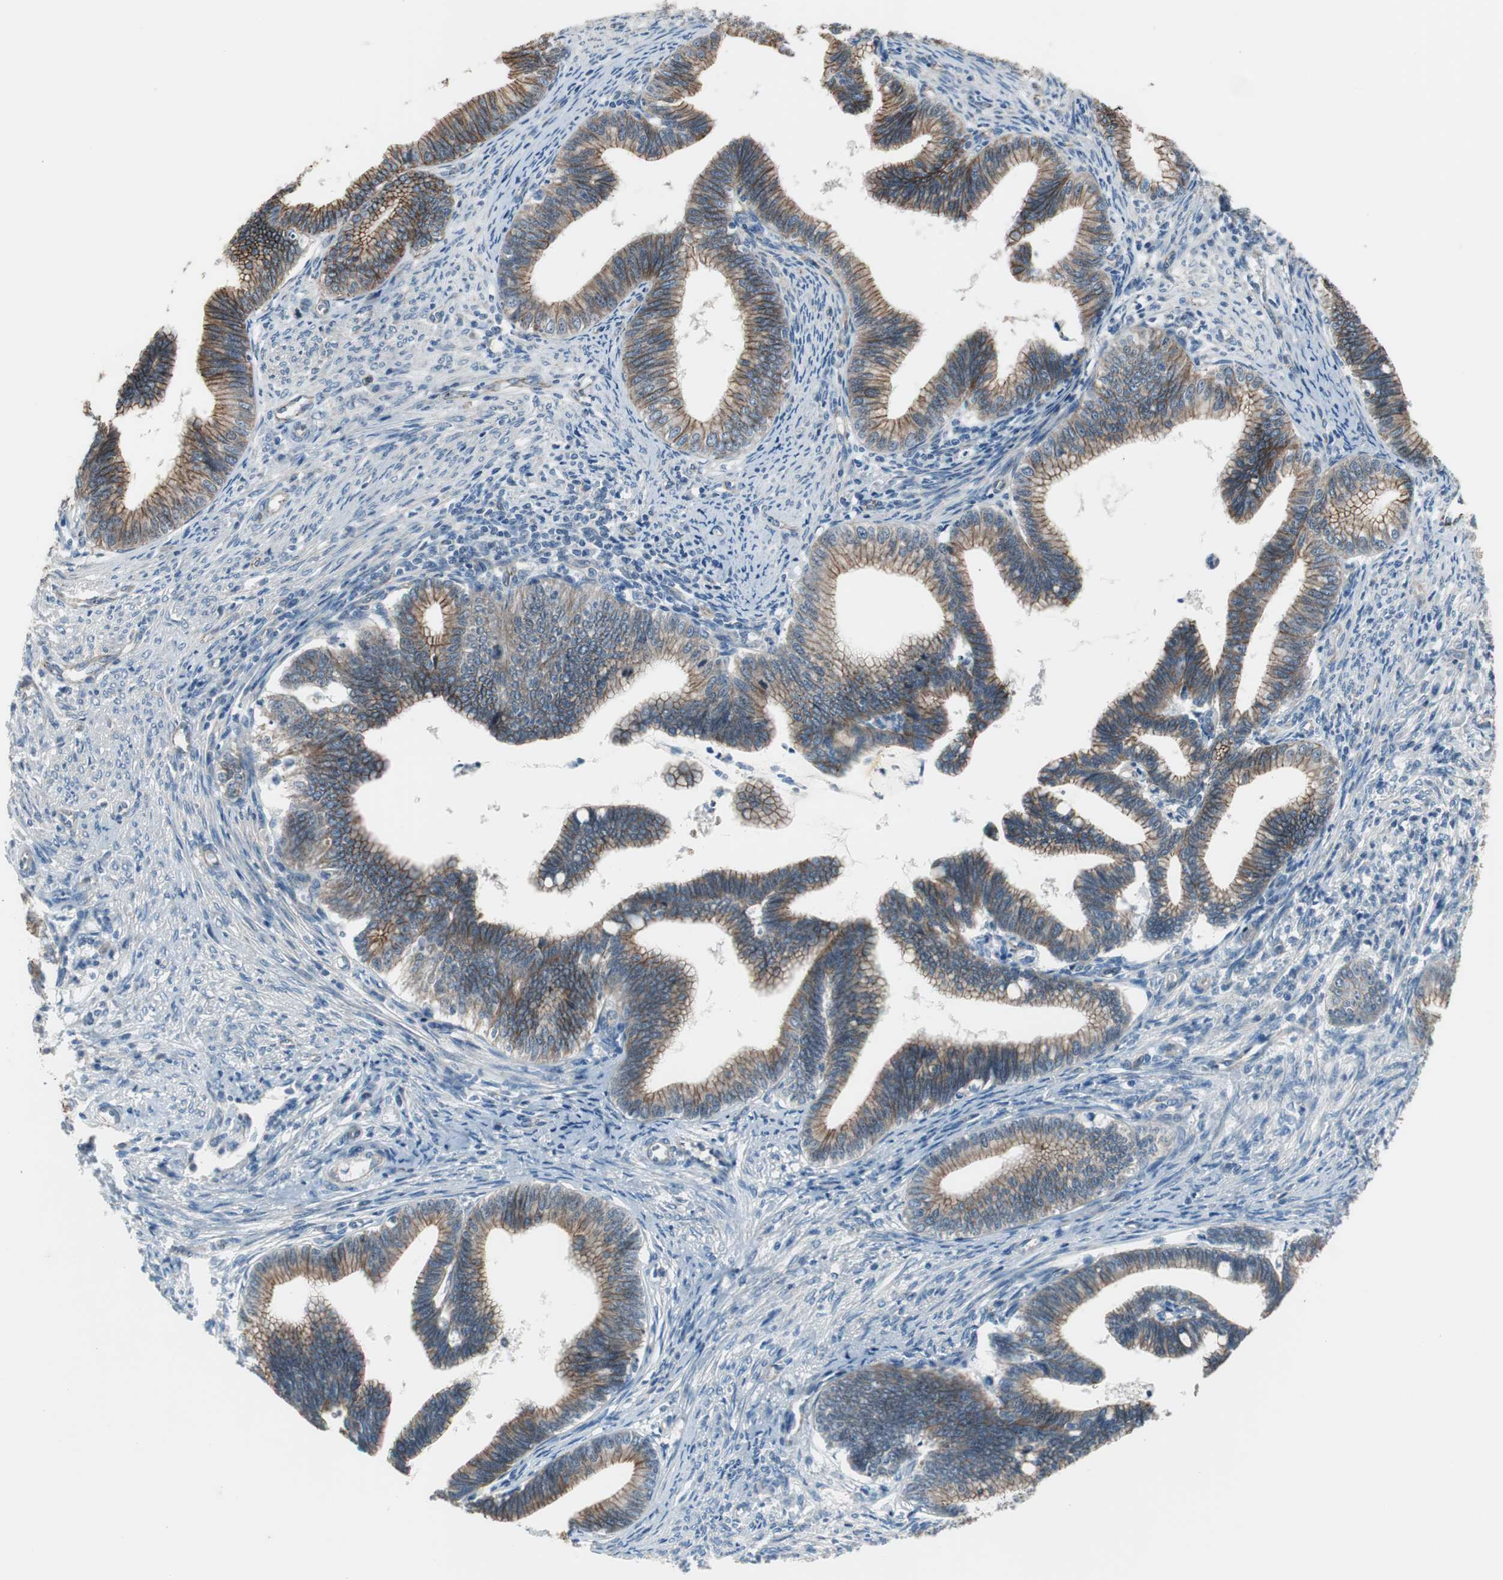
{"staining": {"intensity": "strong", "quantity": ">75%", "location": "cytoplasmic/membranous"}, "tissue": "cervical cancer", "cell_type": "Tumor cells", "image_type": "cancer", "snomed": [{"axis": "morphology", "description": "Adenocarcinoma, NOS"}, {"axis": "topography", "description": "Cervix"}], "caption": "Adenocarcinoma (cervical) tissue shows strong cytoplasmic/membranous positivity in approximately >75% of tumor cells, visualized by immunohistochemistry.", "gene": "STXBP4", "patient": {"sex": "female", "age": 36}}